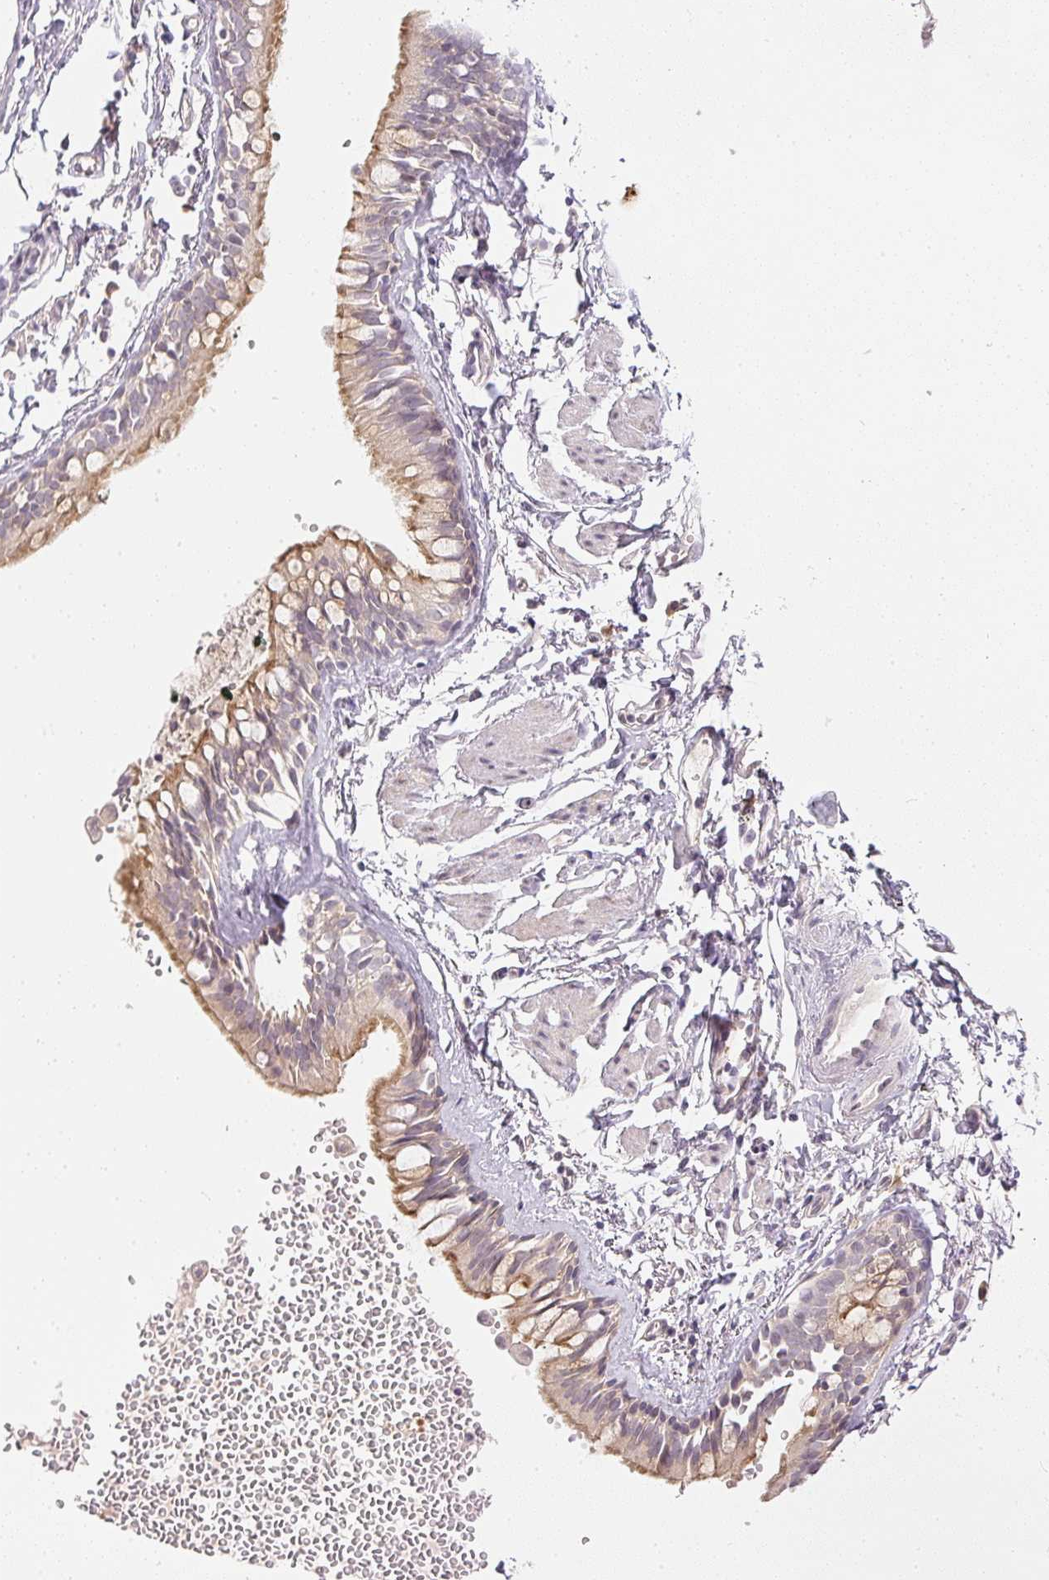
{"staining": {"intensity": "moderate", "quantity": "25%-75%", "location": "cytoplasmic/membranous"}, "tissue": "bronchus", "cell_type": "Respiratory epithelial cells", "image_type": "normal", "snomed": [{"axis": "morphology", "description": "Normal tissue, NOS"}, {"axis": "topography", "description": "Cartilage tissue"}, {"axis": "topography", "description": "Bronchus"}], "caption": "This is a histology image of immunohistochemistry (IHC) staining of unremarkable bronchus, which shows moderate expression in the cytoplasmic/membranous of respiratory epithelial cells.", "gene": "TTC23L", "patient": {"sex": "female", "age": 59}}